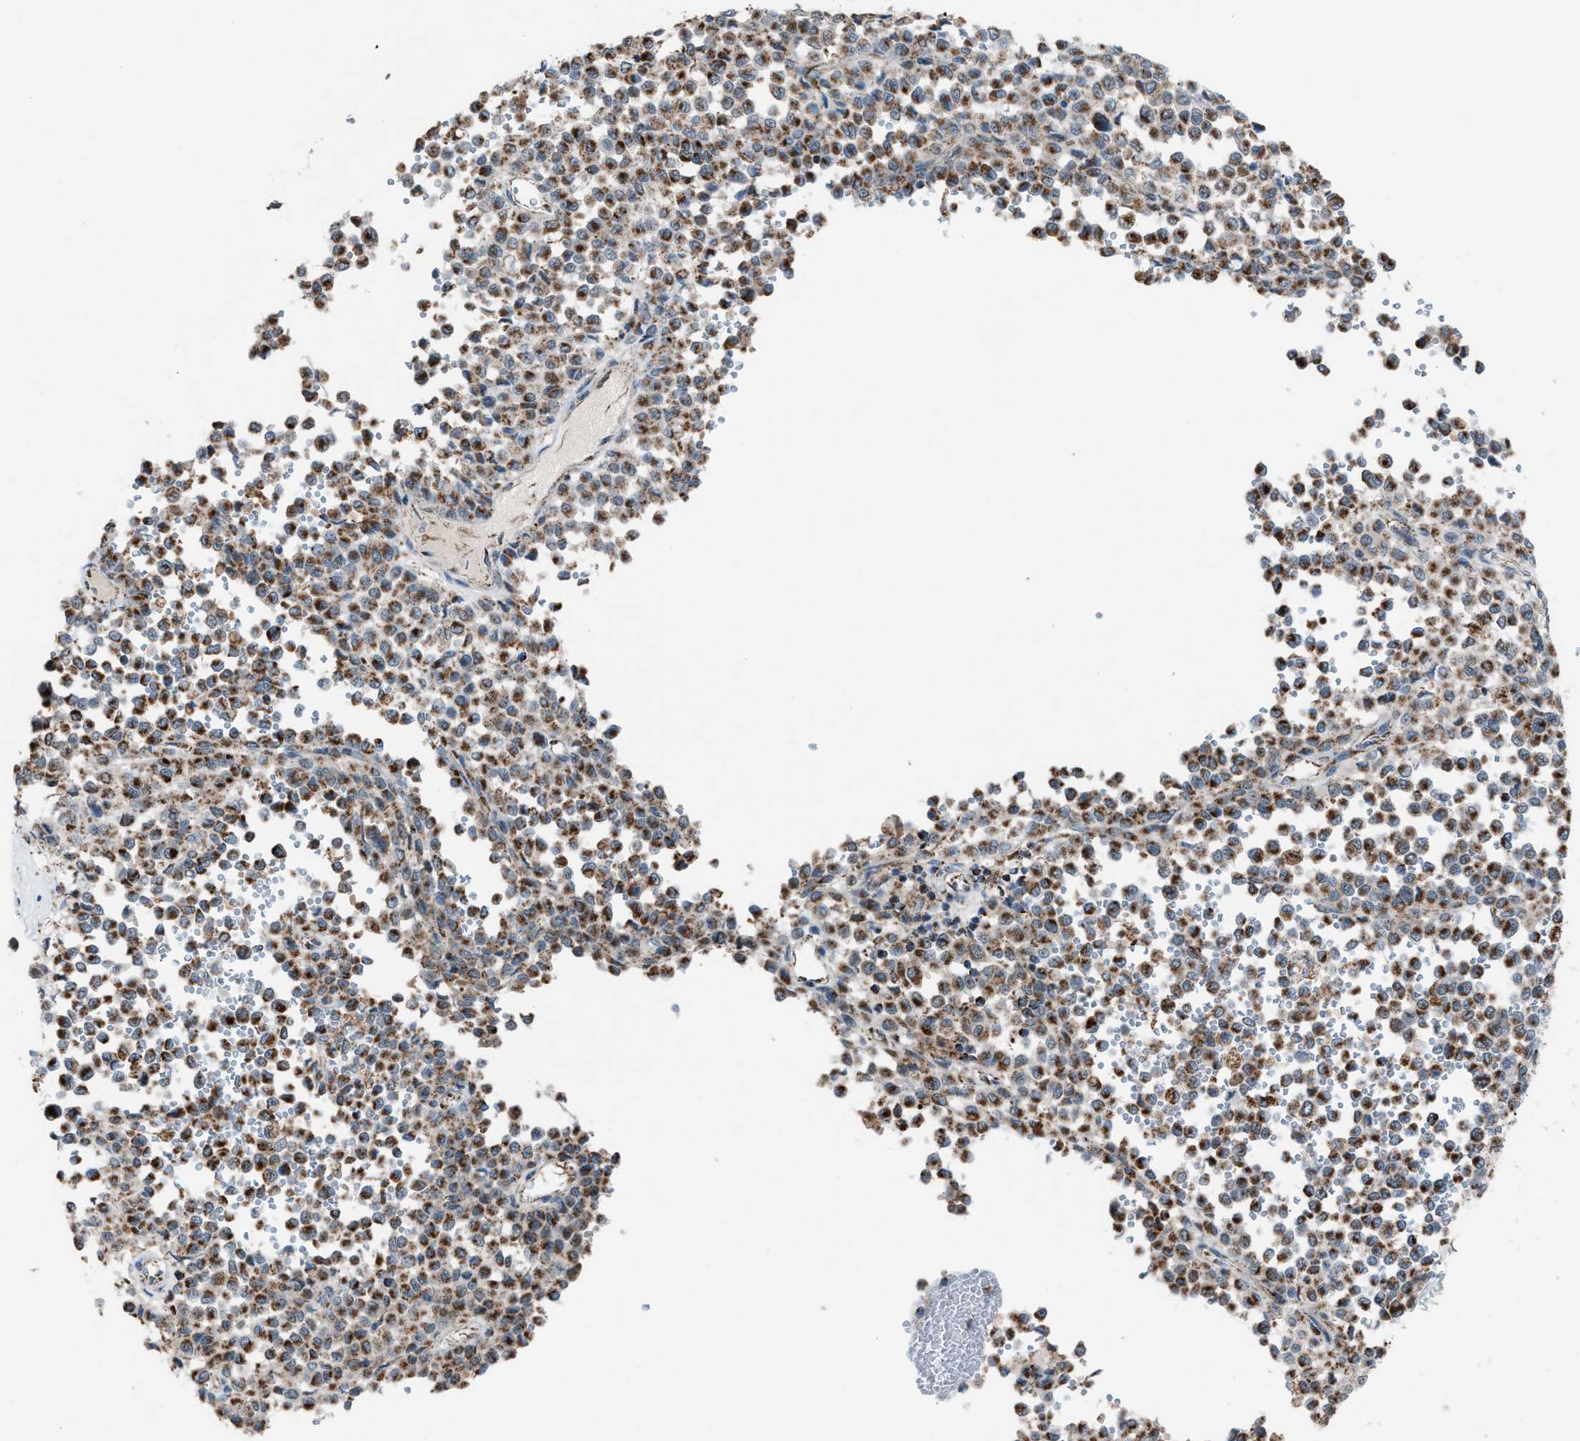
{"staining": {"intensity": "strong", "quantity": ">75%", "location": "cytoplasmic/membranous"}, "tissue": "melanoma", "cell_type": "Tumor cells", "image_type": "cancer", "snomed": [{"axis": "morphology", "description": "Malignant melanoma, Metastatic site"}, {"axis": "topography", "description": "Pancreas"}], "caption": "IHC photomicrograph of human malignant melanoma (metastatic site) stained for a protein (brown), which exhibits high levels of strong cytoplasmic/membranous staining in approximately >75% of tumor cells.", "gene": "SRM", "patient": {"sex": "female", "age": 30}}